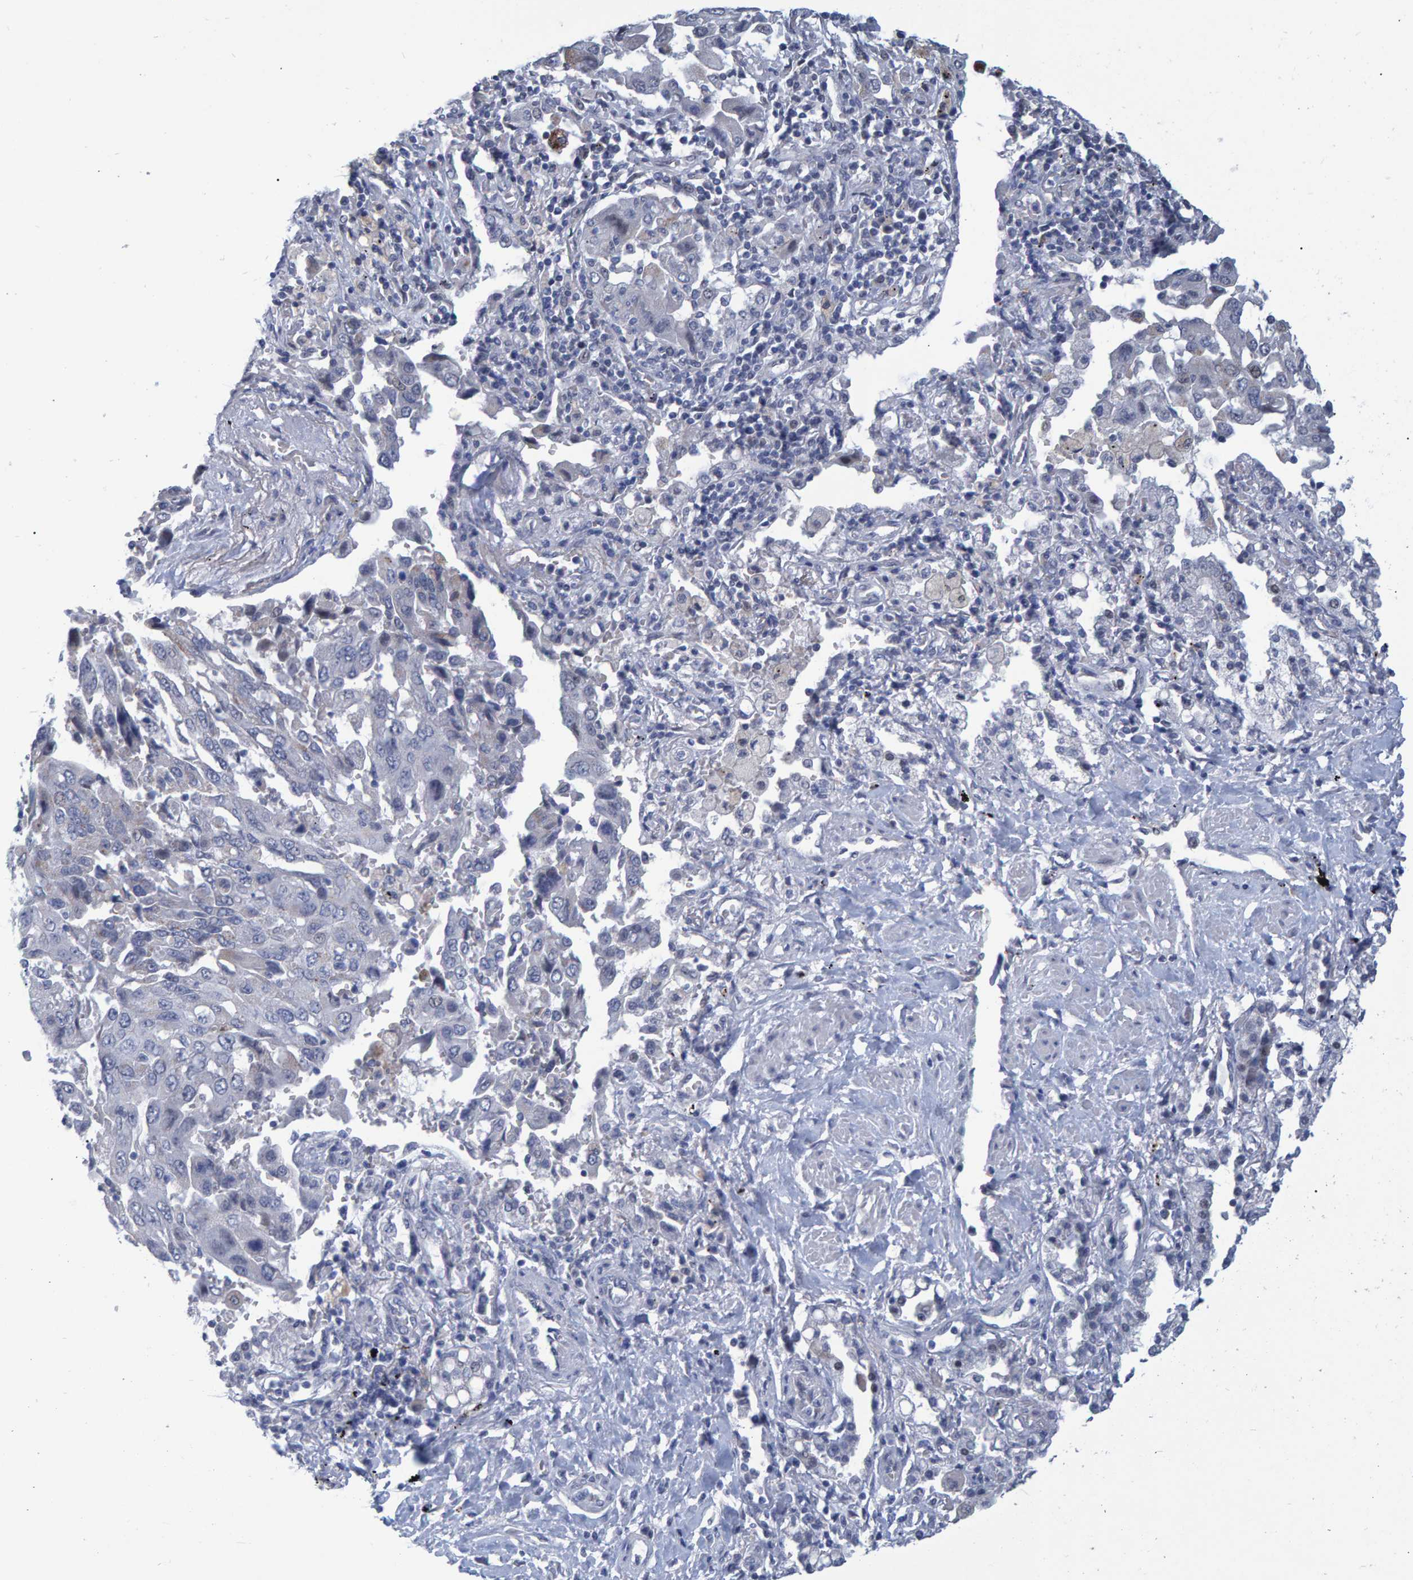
{"staining": {"intensity": "negative", "quantity": "none", "location": "none"}, "tissue": "lung cancer", "cell_type": "Tumor cells", "image_type": "cancer", "snomed": [{"axis": "morphology", "description": "Adenocarcinoma, NOS"}, {"axis": "topography", "description": "Lung"}], "caption": "Protein analysis of lung cancer (adenocarcinoma) shows no significant staining in tumor cells.", "gene": "PROCA1", "patient": {"sex": "female", "age": 65}}